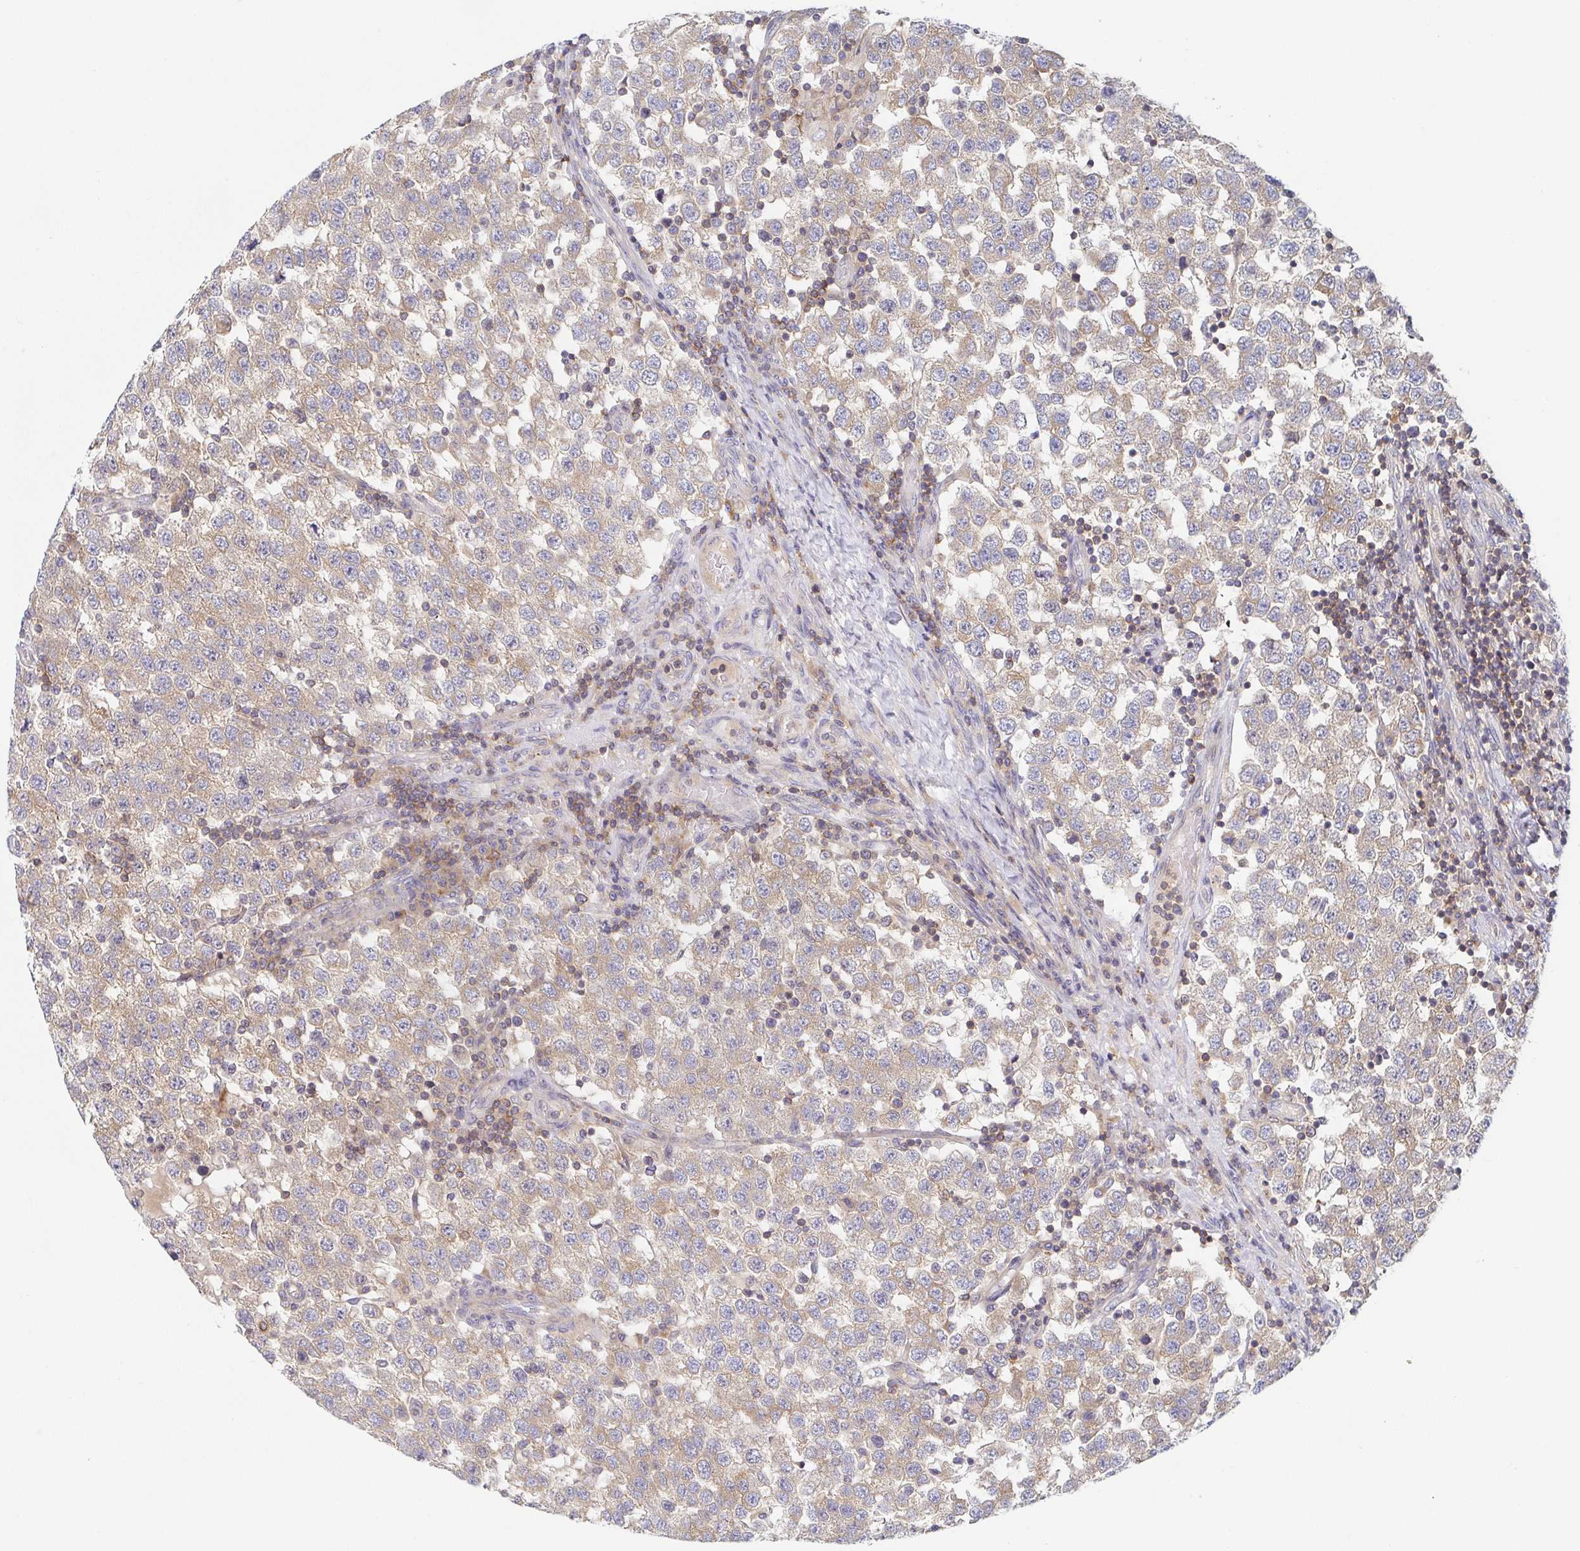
{"staining": {"intensity": "weak", "quantity": ">75%", "location": "cytoplasmic/membranous"}, "tissue": "testis cancer", "cell_type": "Tumor cells", "image_type": "cancer", "snomed": [{"axis": "morphology", "description": "Seminoma, NOS"}, {"axis": "topography", "description": "Testis"}], "caption": "An immunohistochemistry (IHC) histopathology image of tumor tissue is shown. Protein staining in brown shows weak cytoplasmic/membranous positivity in testis cancer (seminoma) within tumor cells.", "gene": "TUFT1", "patient": {"sex": "male", "age": 34}}